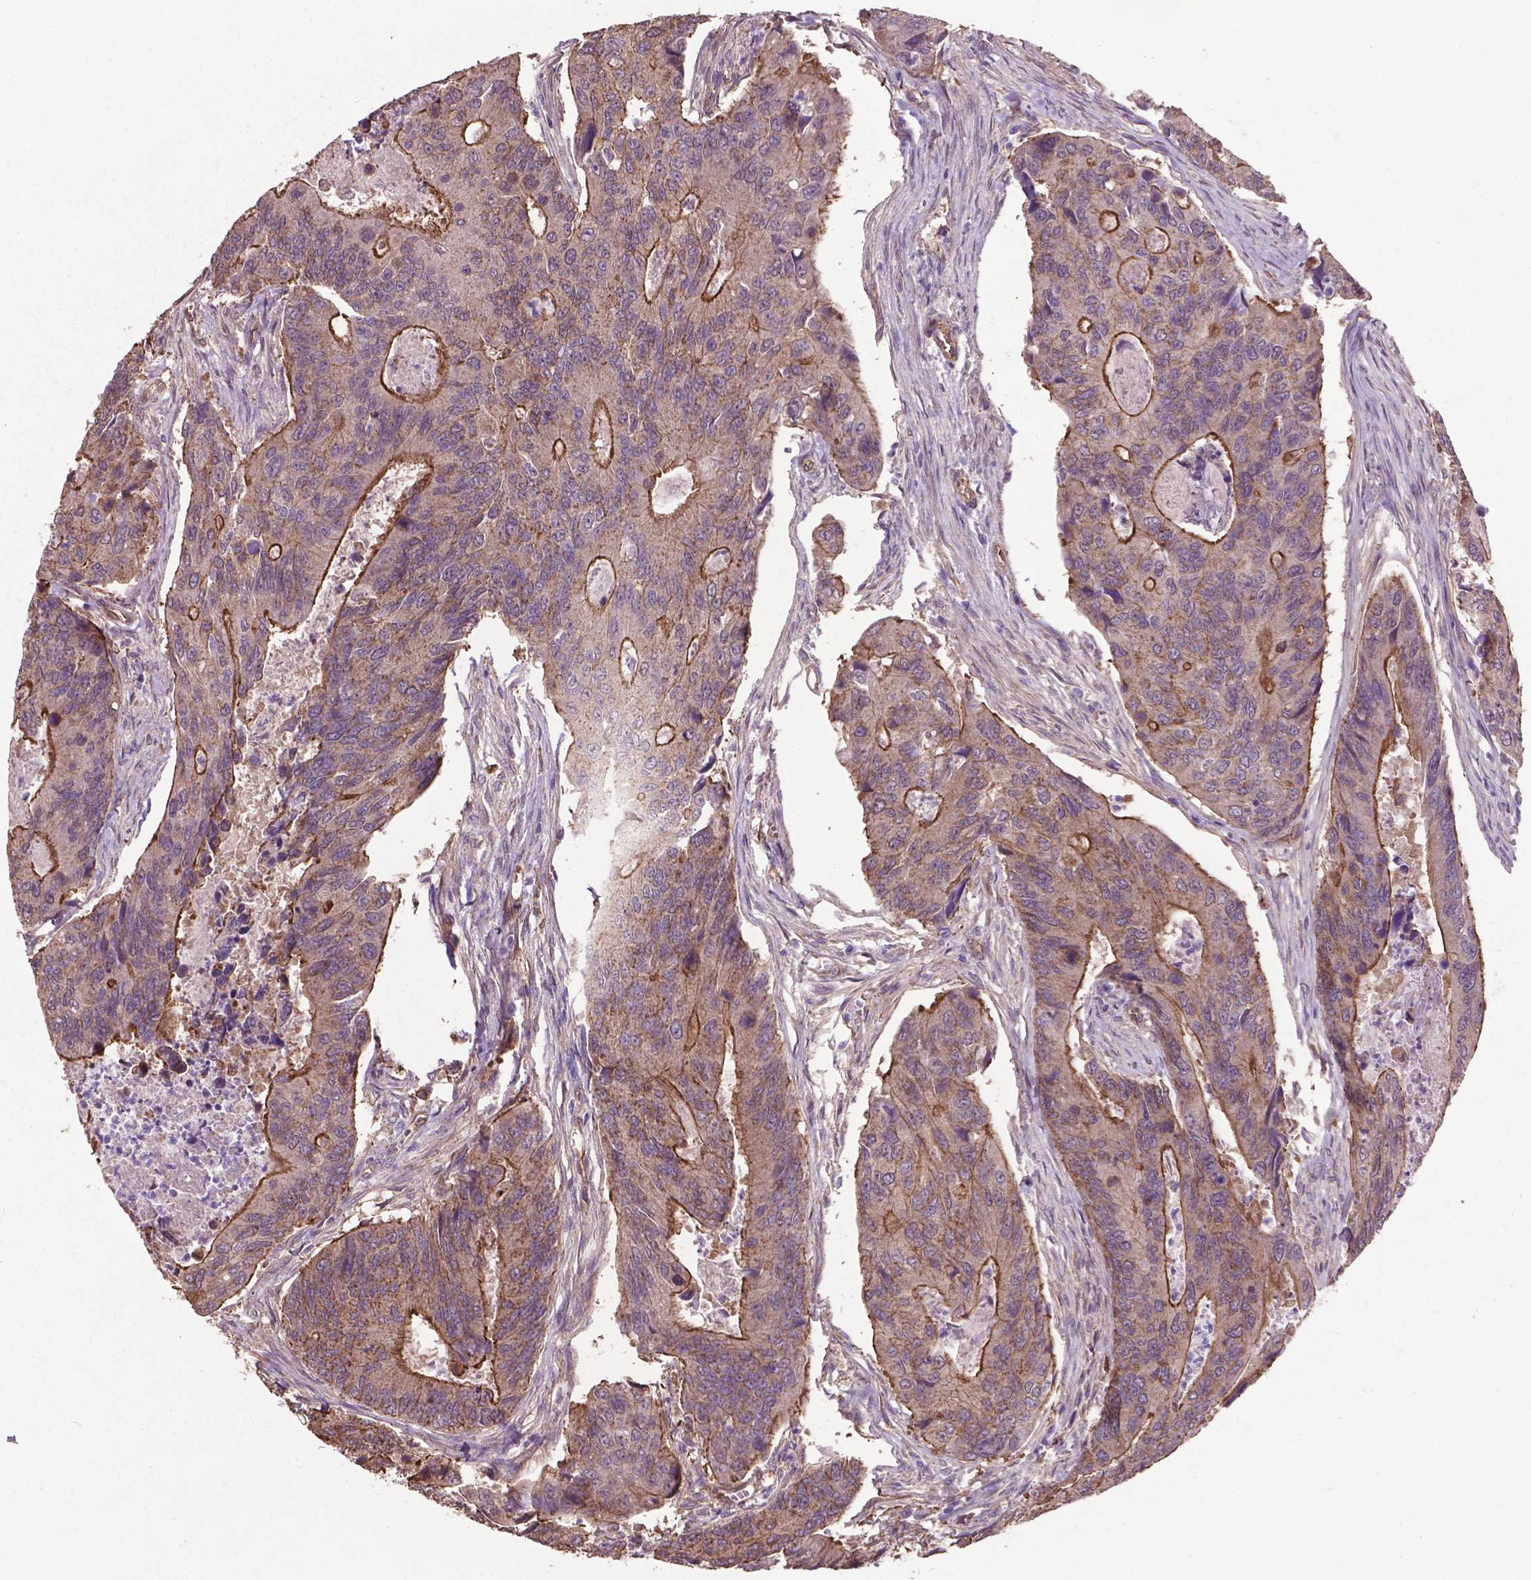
{"staining": {"intensity": "moderate", "quantity": "25%-75%", "location": "cytoplasmic/membranous"}, "tissue": "colorectal cancer", "cell_type": "Tumor cells", "image_type": "cancer", "snomed": [{"axis": "morphology", "description": "Adenocarcinoma, NOS"}, {"axis": "topography", "description": "Colon"}], "caption": "Human colorectal cancer stained with a brown dye reveals moderate cytoplasmic/membranous positive expression in about 25%-75% of tumor cells.", "gene": "PDLIM1", "patient": {"sex": "female", "age": 67}}